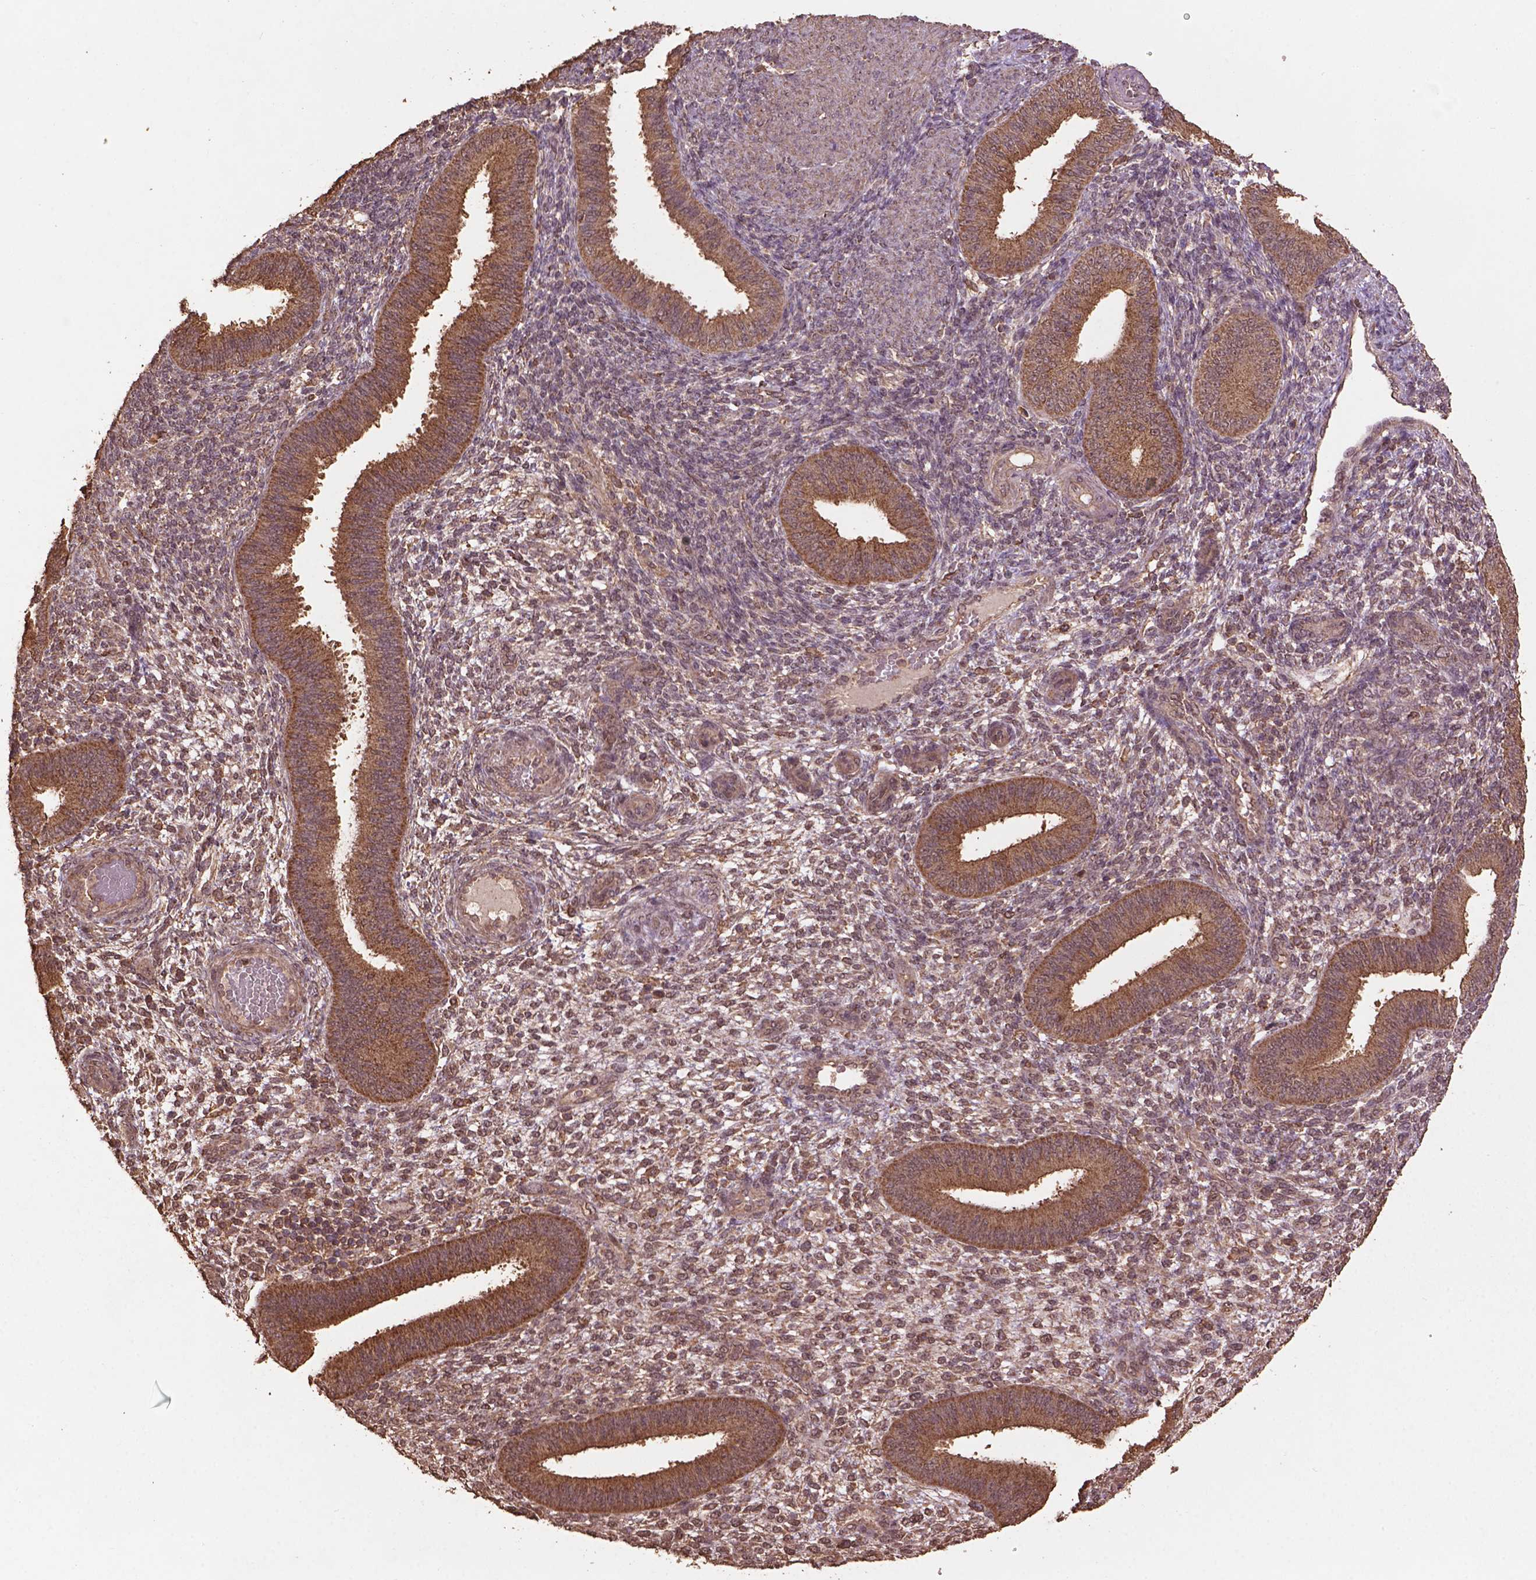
{"staining": {"intensity": "weak", "quantity": "25%-75%", "location": "cytoplasmic/membranous,nuclear"}, "tissue": "endometrium", "cell_type": "Cells in endometrial stroma", "image_type": "normal", "snomed": [{"axis": "morphology", "description": "Normal tissue, NOS"}, {"axis": "topography", "description": "Endometrium"}], "caption": "Cells in endometrial stroma reveal weak cytoplasmic/membranous,nuclear positivity in approximately 25%-75% of cells in normal endometrium.", "gene": "BABAM1", "patient": {"sex": "female", "age": 39}}